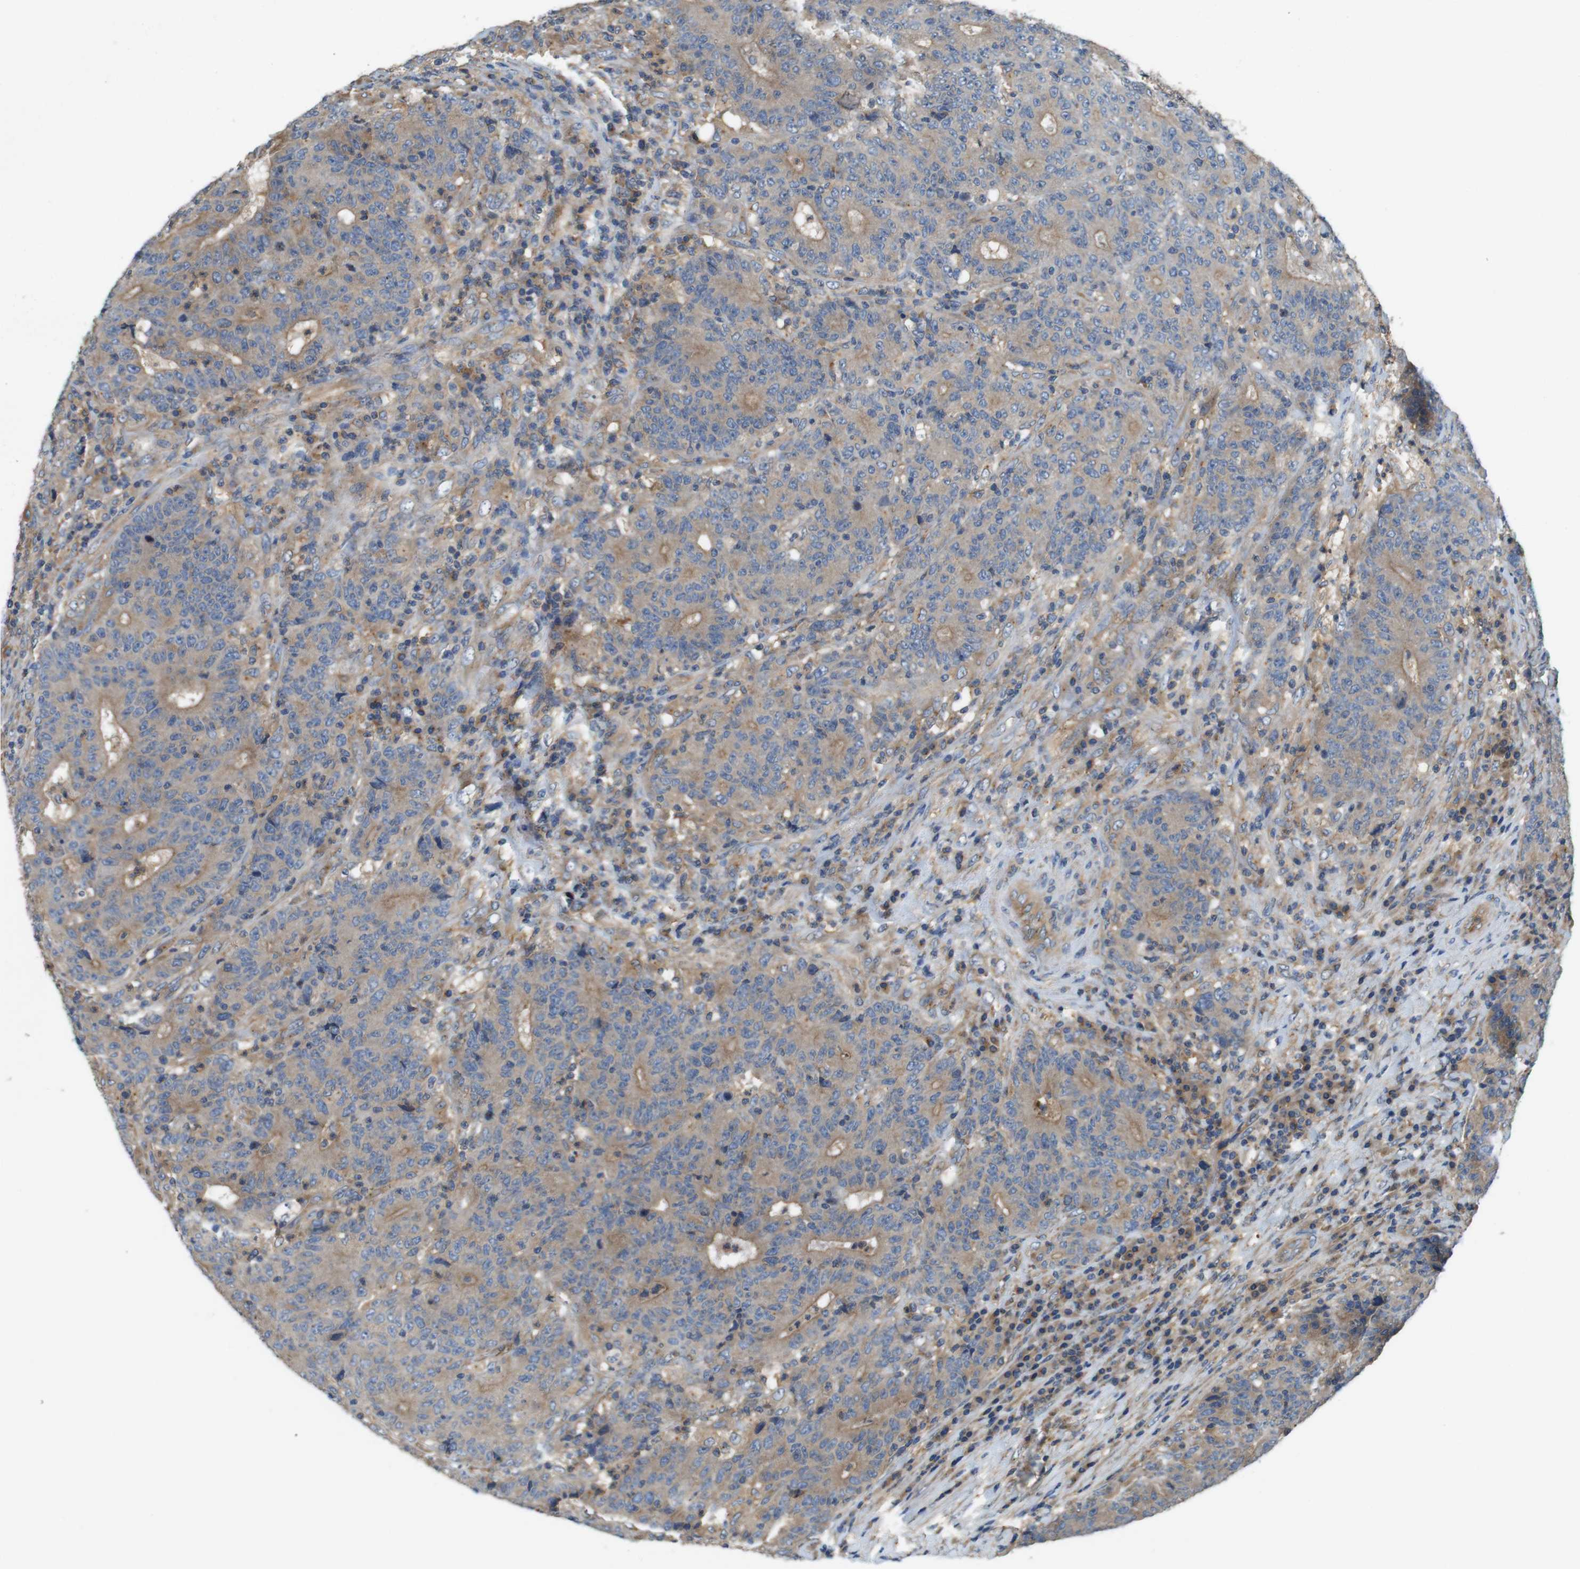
{"staining": {"intensity": "moderate", "quantity": ">75%", "location": "cytoplasmic/membranous"}, "tissue": "colorectal cancer", "cell_type": "Tumor cells", "image_type": "cancer", "snomed": [{"axis": "morphology", "description": "Normal tissue, NOS"}, {"axis": "morphology", "description": "Adenocarcinoma, NOS"}, {"axis": "topography", "description": "Colon"}], "caption": "Moderate cytoplasmic/membranous protein staining is present in about >75% of tumor cells in adenocarcinoma (colorectal).", "gene": "DCTN1", "patient": {"sex": "female", "age": 75}}